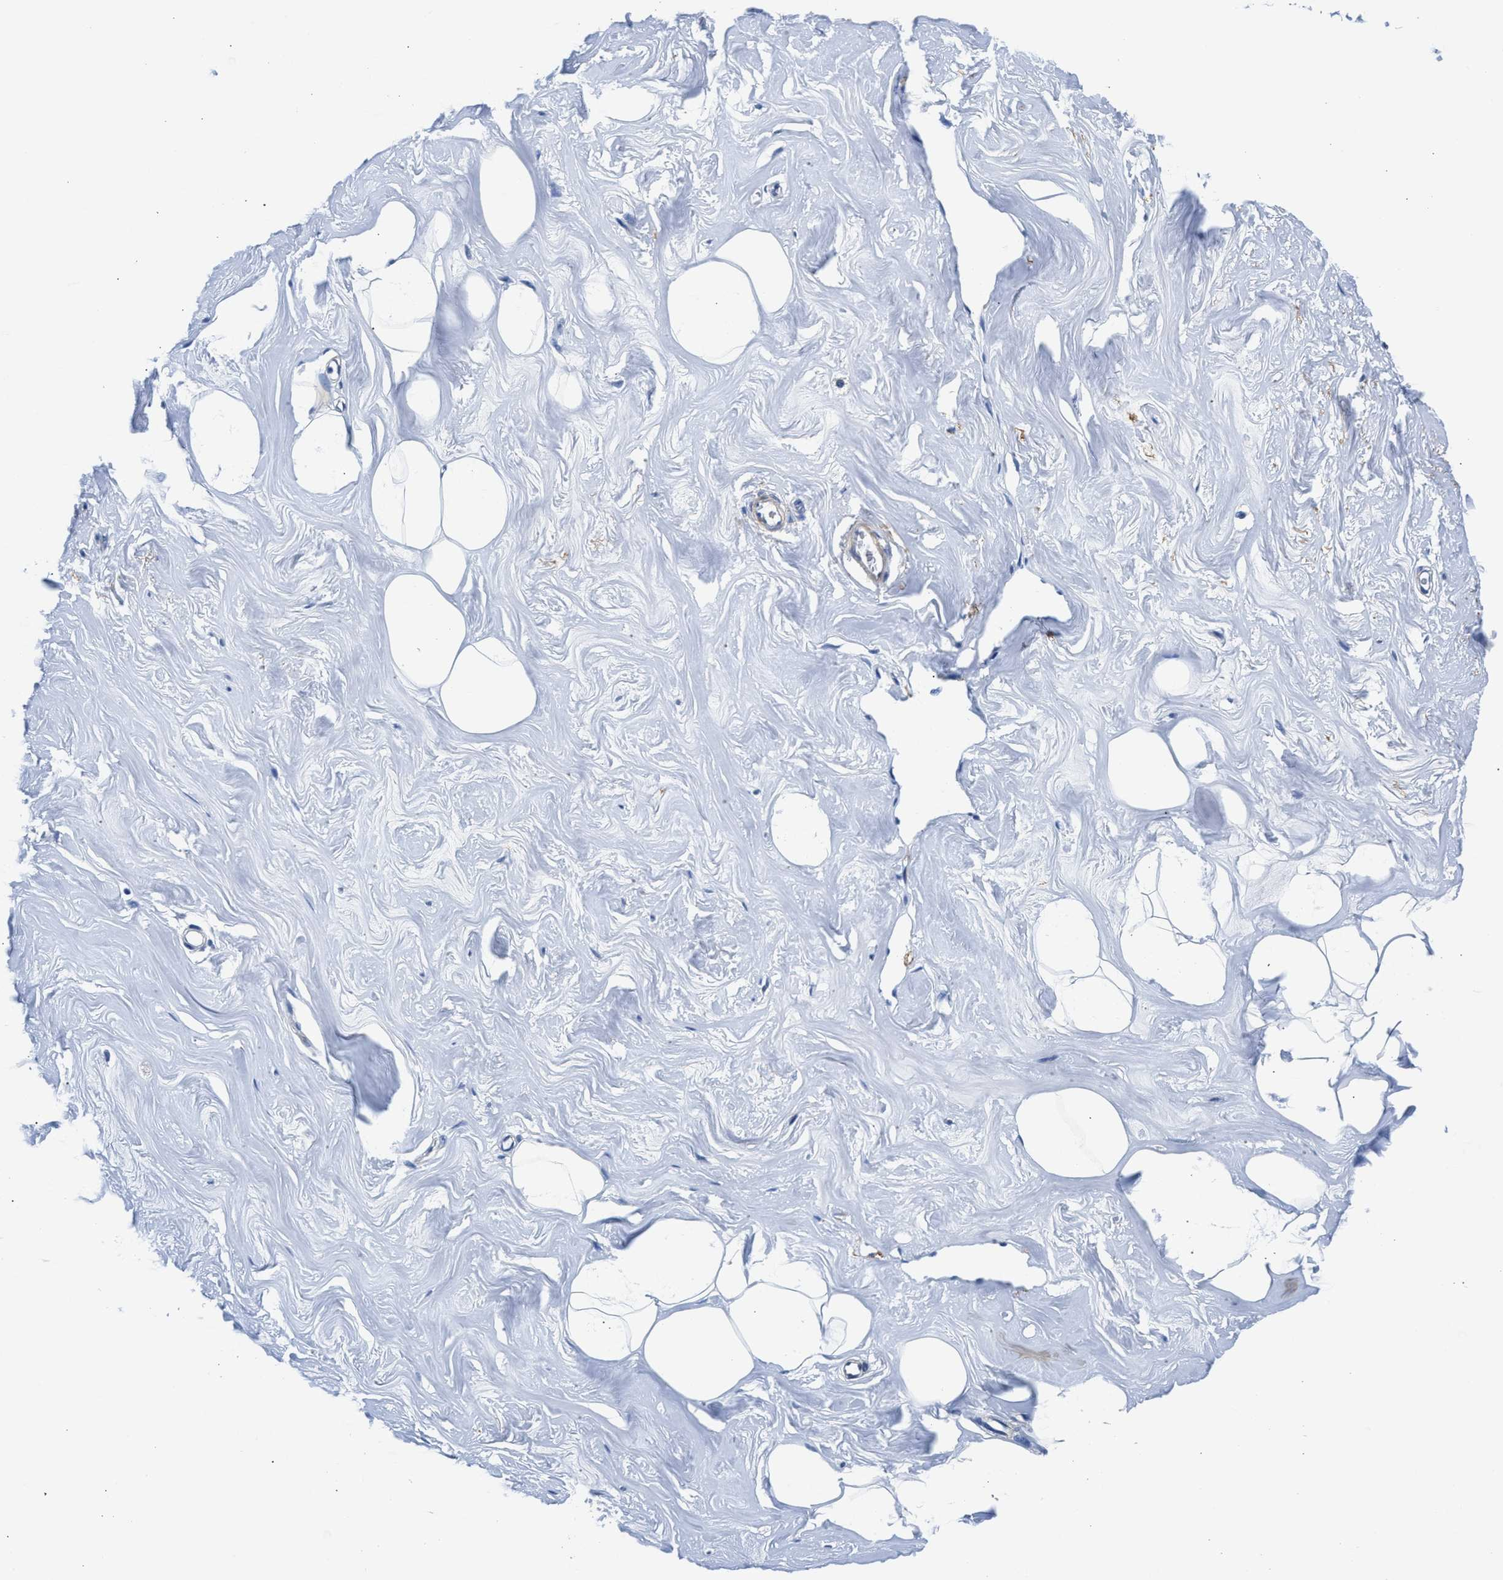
{"staining": {"intensity": "negative", "quantity": "none", "location": "none"}, "tissue": "adipose tissue", "cell_type": "Adipocytes", "image_type": "normal", "snomed": [{"axis": "morphology", "description": "Normal tissue, NOS"}, {"axis": "morphology", "description": "Fibrosis, NOS"}, {"axis": "topography", "description": "Breast"}, {"axis": "topography", "description": "Adipose tissue"}], "caption": "High magnification brightfield microscopy of normal adipose tissue stained with DAB (3,3'-diaminobenzidine) (brown) and counterstained with hematoxylin (blue): adipocytes show no significant positivity. (IHC, brightfield microscopy, high magnification).", "gene": "MYH3", "patient": {"sex": "female", "age": 39}}